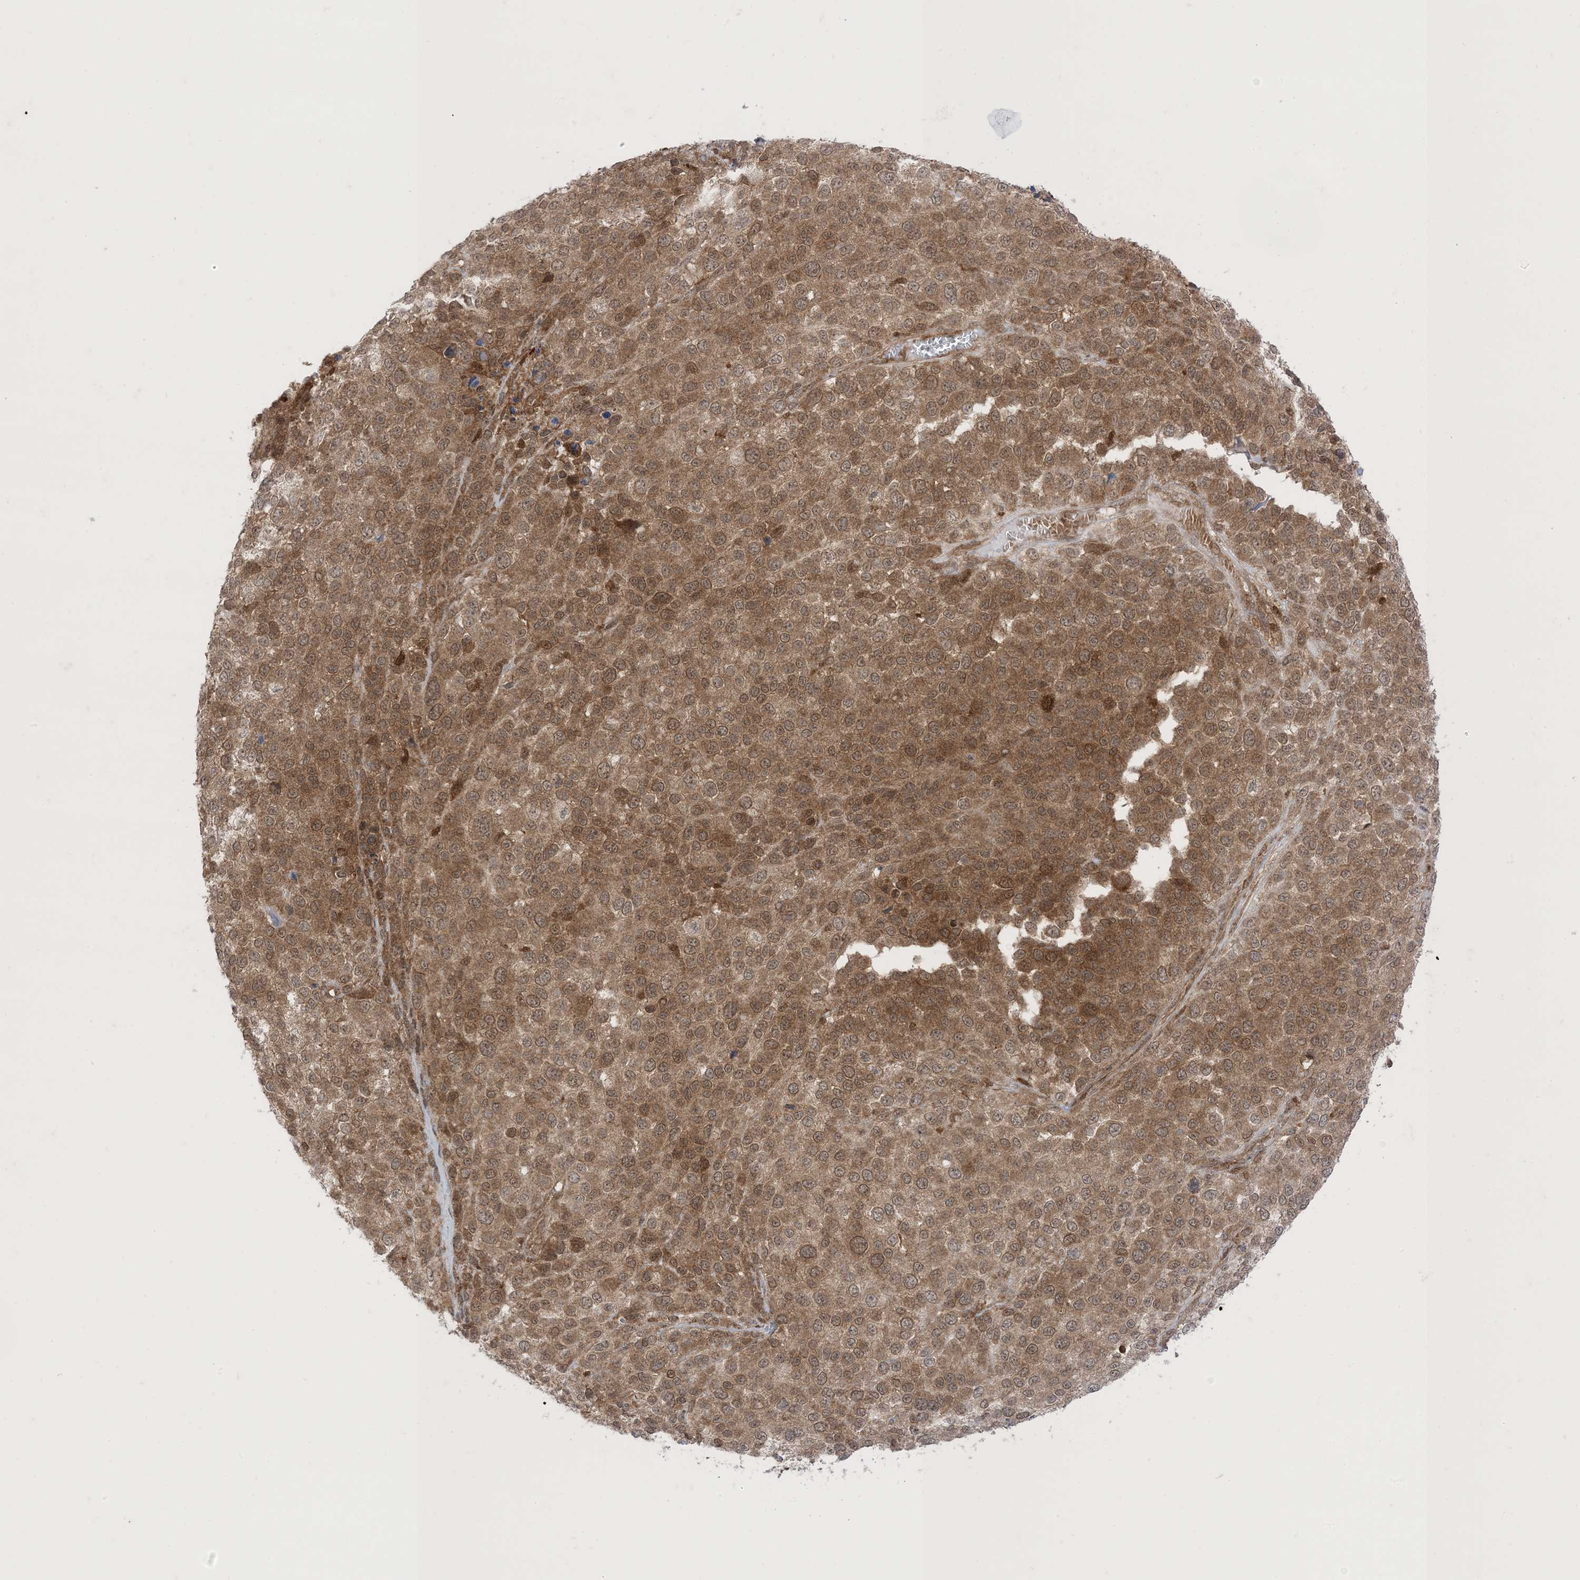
{"staining": {"intensity": "moderate", "quantity": ">75%", "location": "cytoplasmic/membranous"}, "tissue": "melanoma", "cell_type": "Tumor cells", "image_type": "cancer", "snomed": [{"axis": "morphology", "description": "Malignant melanoma, NOS"}, {"axis": "topography", "description": "Skin of trunk"}], "caption": "IHC of malignant melanoma exhibits medium levels of moderate cytoplasmic/membranous positivity in about >75% of tumor cells. The staining was performed using DAB (3,3'-diaminobenzidine) to visualize the protein expression in brown, while the nuclei were stained in blue with hematoxylin (Magnification: 20x).", "gene": "PTPA", "patient": {"sex": "male", "age": 71}}